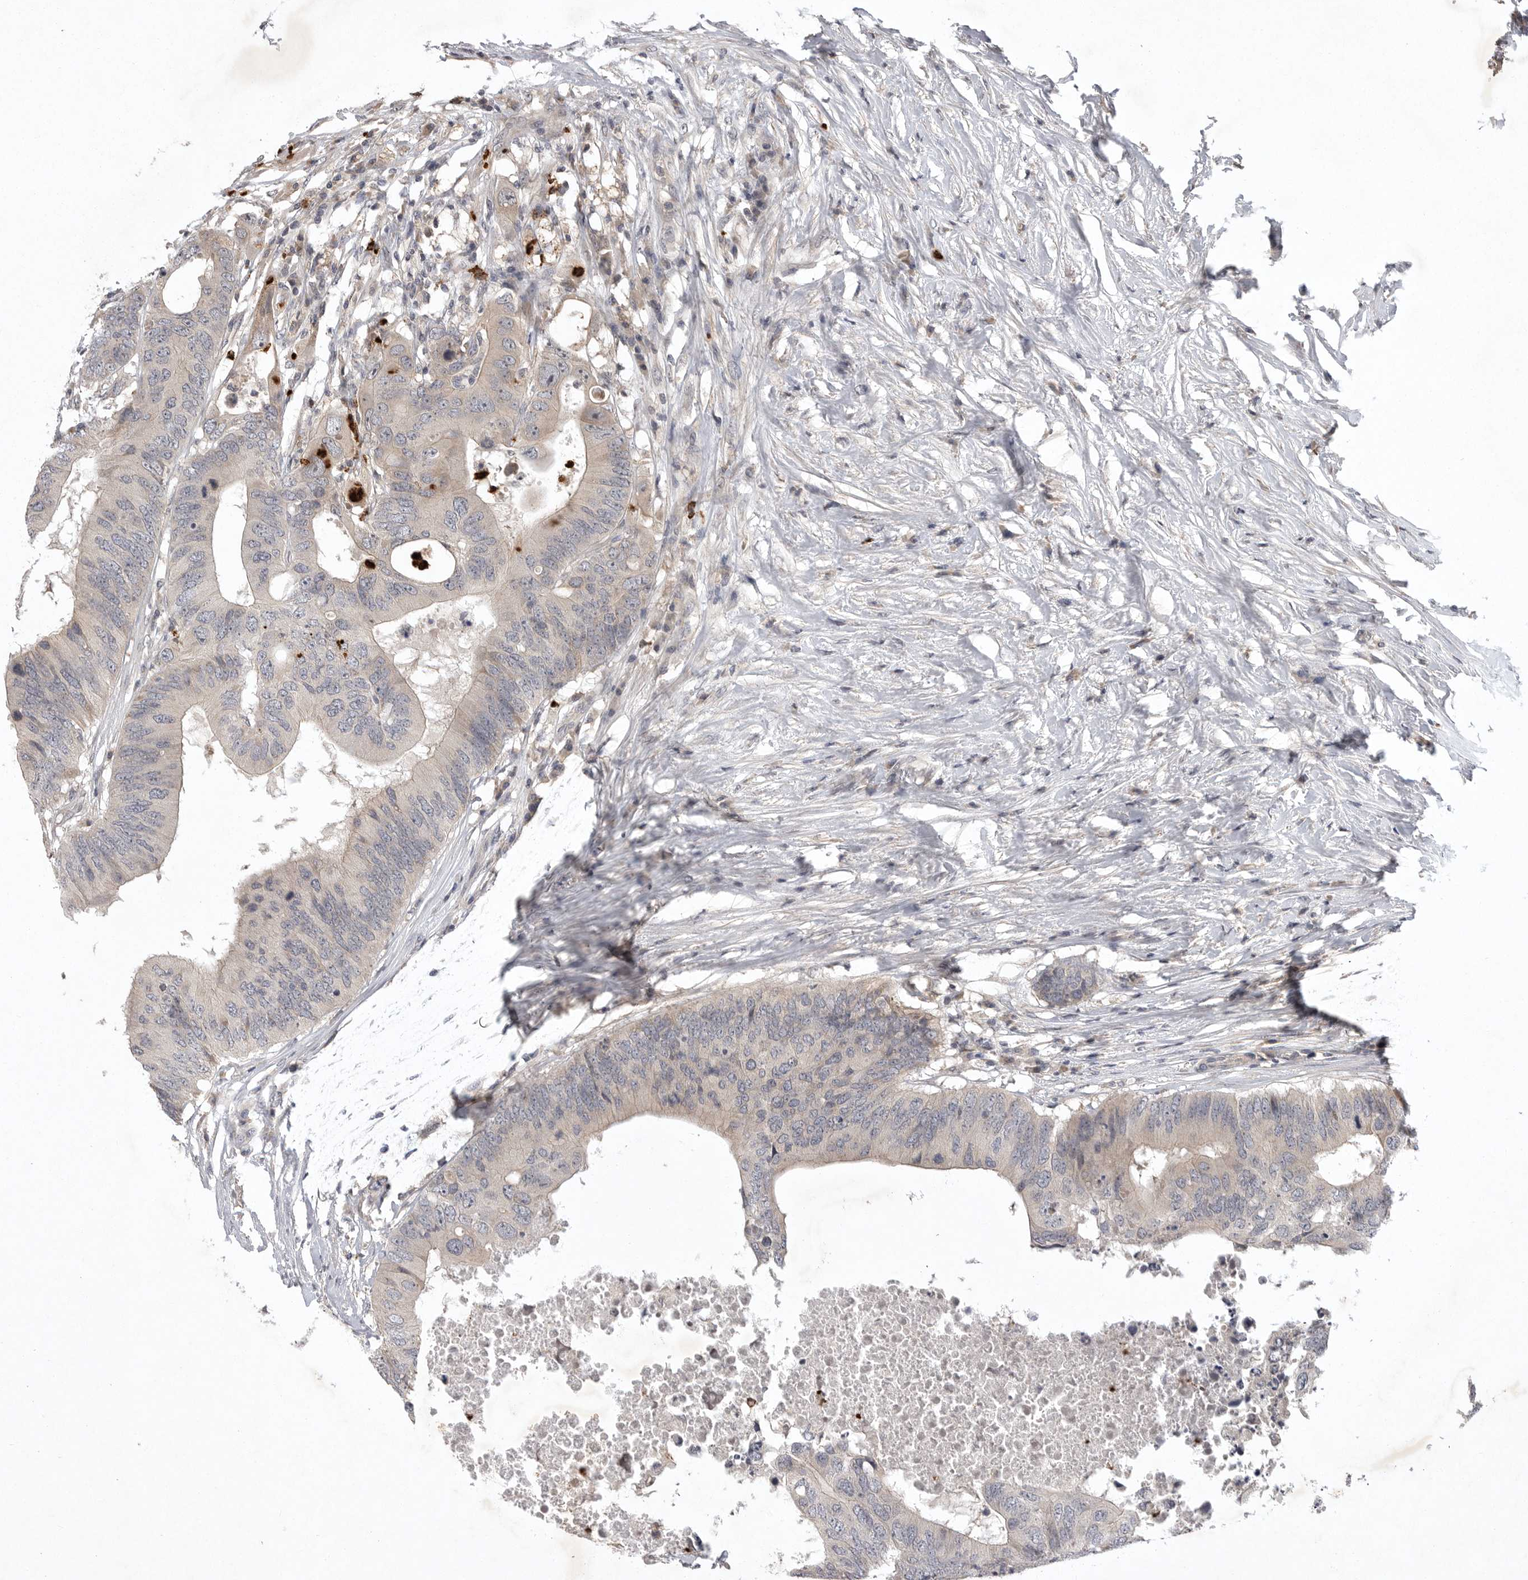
{"staining": {"intensity": "weak", "quantity": "<25%", "location": "cytoplasmic/membranous"}, "tissue": "colorectal cancer", "cell_type": "Tumor cells", "image_type": "cancer", "snomed": [{"axis": "morphology", "description": "Adenocarcinoma, NOS"}, {"axis": "topography", "description": "Colon"}], "caption": "This is an immunohistochemistry photomicrograph of colorectal adenocarcinoma. There is no staining in tumor cells.", "gene": "UBE3D", "patient": {"sex": "male", "age": 71}}